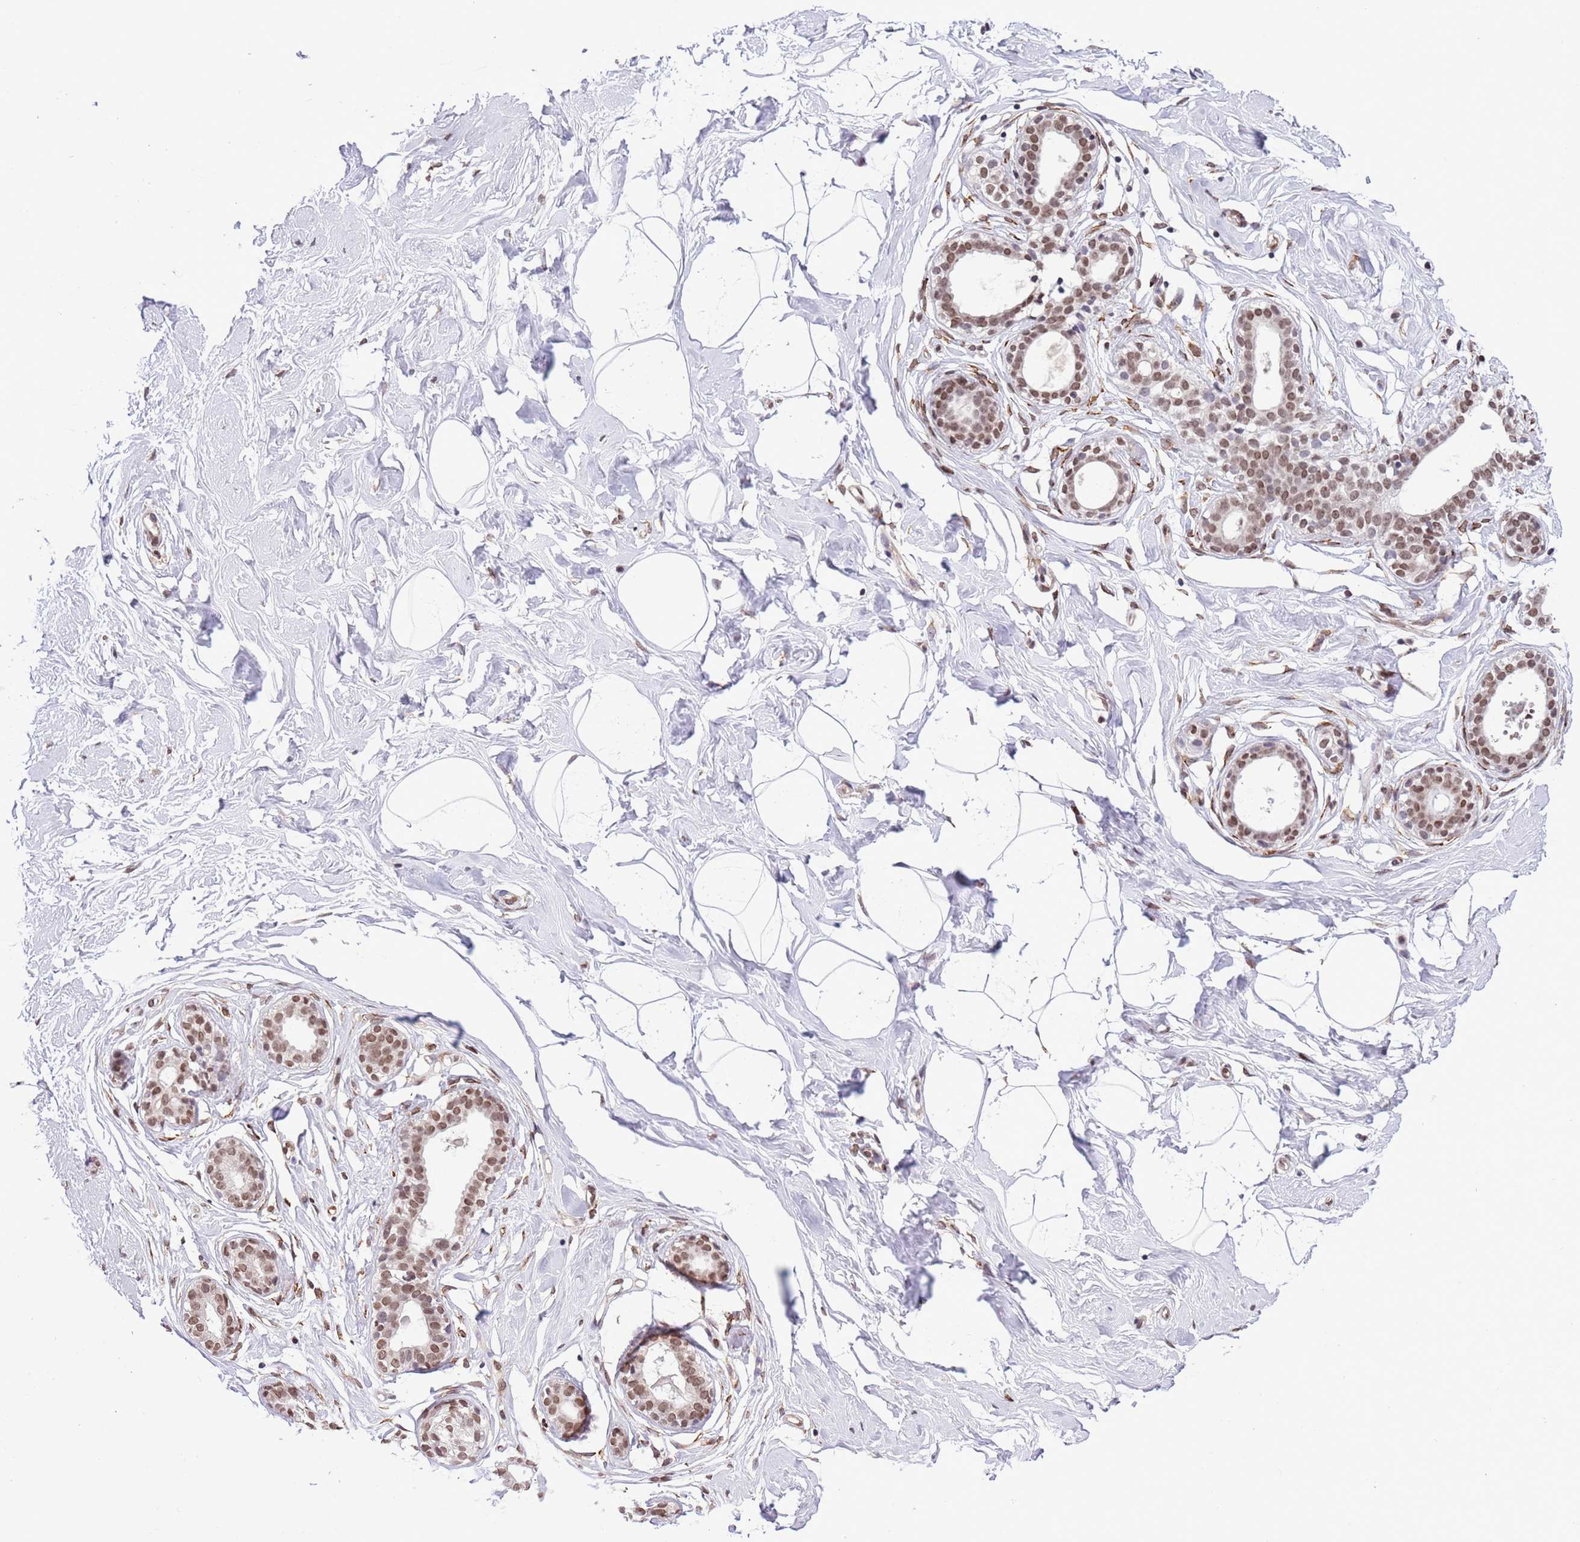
{"staining": {"intensity": "negative", "quantity": "none", "location": "none"}, "tissue": "breast", "cell_type": "Adipocytes", "image_type": "normal", "snomed": [{"axis": "morphology", "description": "Normal tissue, NOS"}, {"axis": "morphology", "description": "Adenoma, NOS"}, {"axis": "topography", "description": "Breast"}], "caption": "Human breast stained for a protein using immunohistochemistry (IHC) demonstrates no staining in adipocytes.", "gene": "NRIP1", "patient": {"sex": "female", "age": 23}}